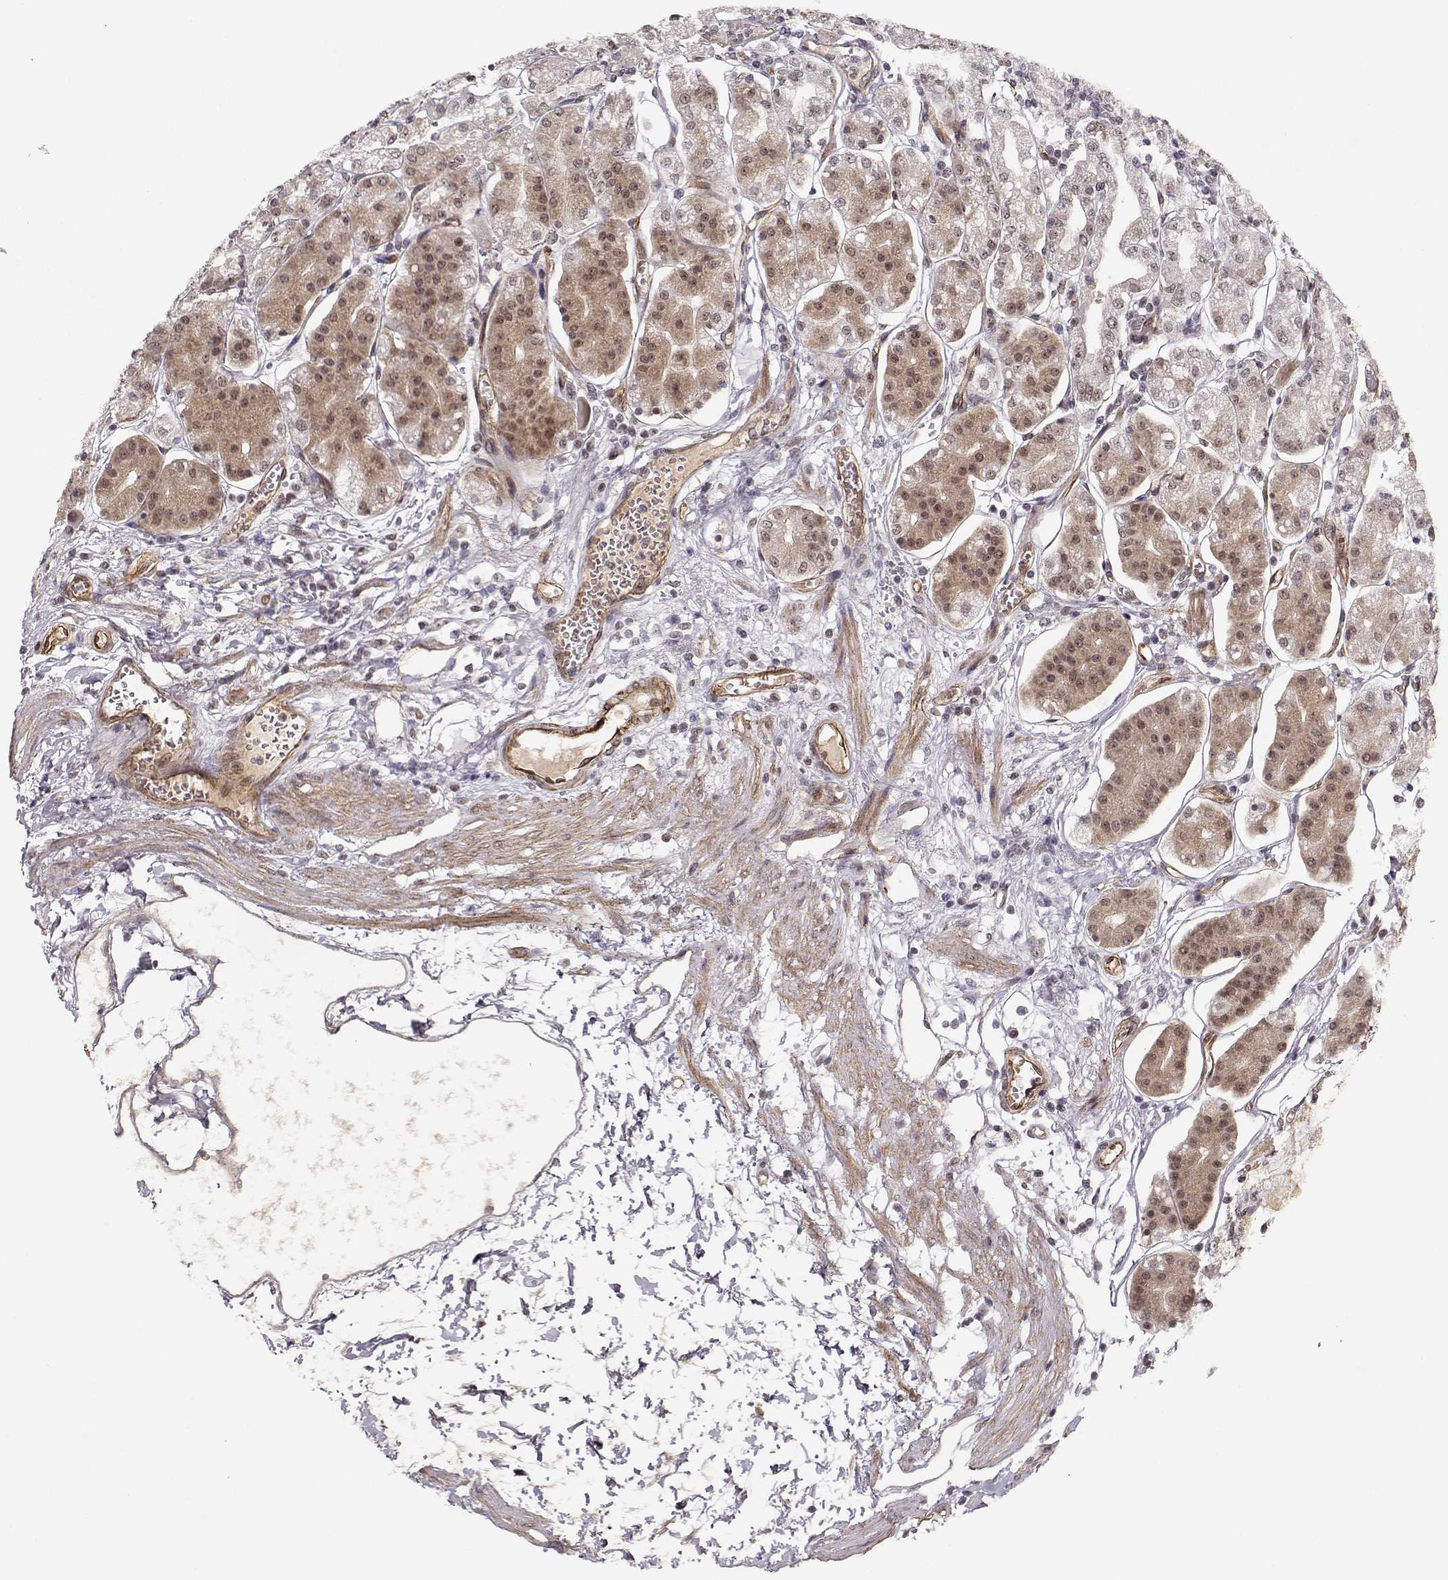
{"staining": {"intensity": "moderate", "quantity": ">75%", "location": "cytoplasmic/membranous,nuclear"}, "tissue": "stomach", "cell_type": "Glandular cells", "image_type": "normal", "snomed": [{"axis": "morphology", "description": "Normal tissue, NOS"}, {"axis": "topography", "description": "Skeletal muscle"}, {"axis": "topography", "description": "Stomach"}], "caption": "Protein positivity by IHC exhibits moderate cytoplasmic/membranous,nuclear staining in approximately >75% of glandular cells in benign stomach. Using DAB (3,3'-diaminobenzidine) (brown) and hematoxylin (blue) stains, captured at high magnification using brightfield microscopy.", "gene": "CIR1", "patient": {"sex": "female", "age": 57}}